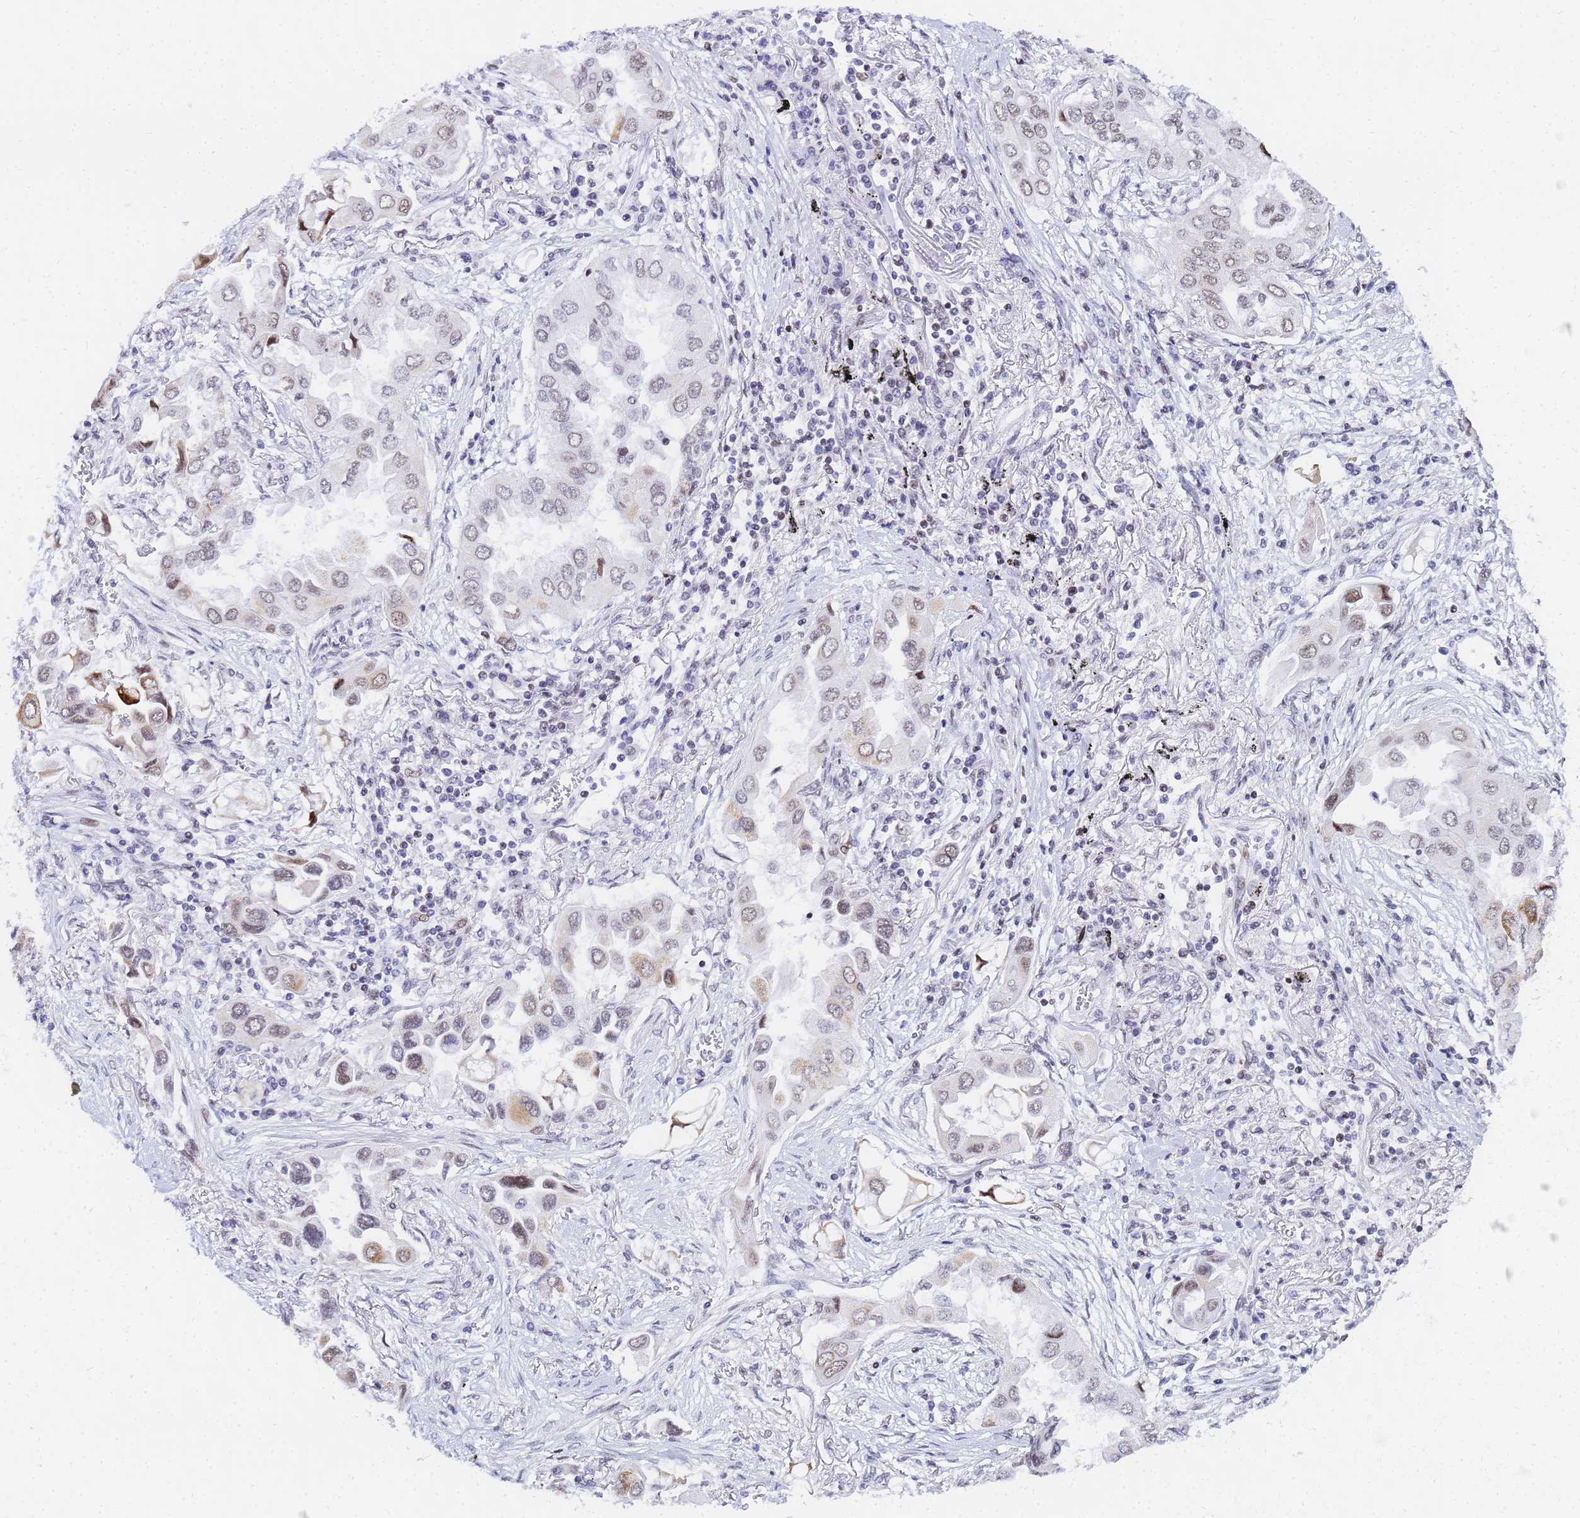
{"staining": {"intensity": "moderate", "quantity": "25%-75%", "location": "cytoplasmic/membranous"}, "tissue": "lung cancer", "cell_type": "Tumor cells", "image_type": "cancer", "snomed": [{"axis": "morphology", "description": "Adenocarcinoma, NOS"}, {"axis": "topography", "description": "Lung"}], "caption": "Immunohistochemistry of lung cancer reveals medium levels of moderate cytoplasmic/membranous positivity in approximately 25%-75% of tumor cells.", "gene": "CKMT1A", "patient": {"sex": "female", "age": 76}}